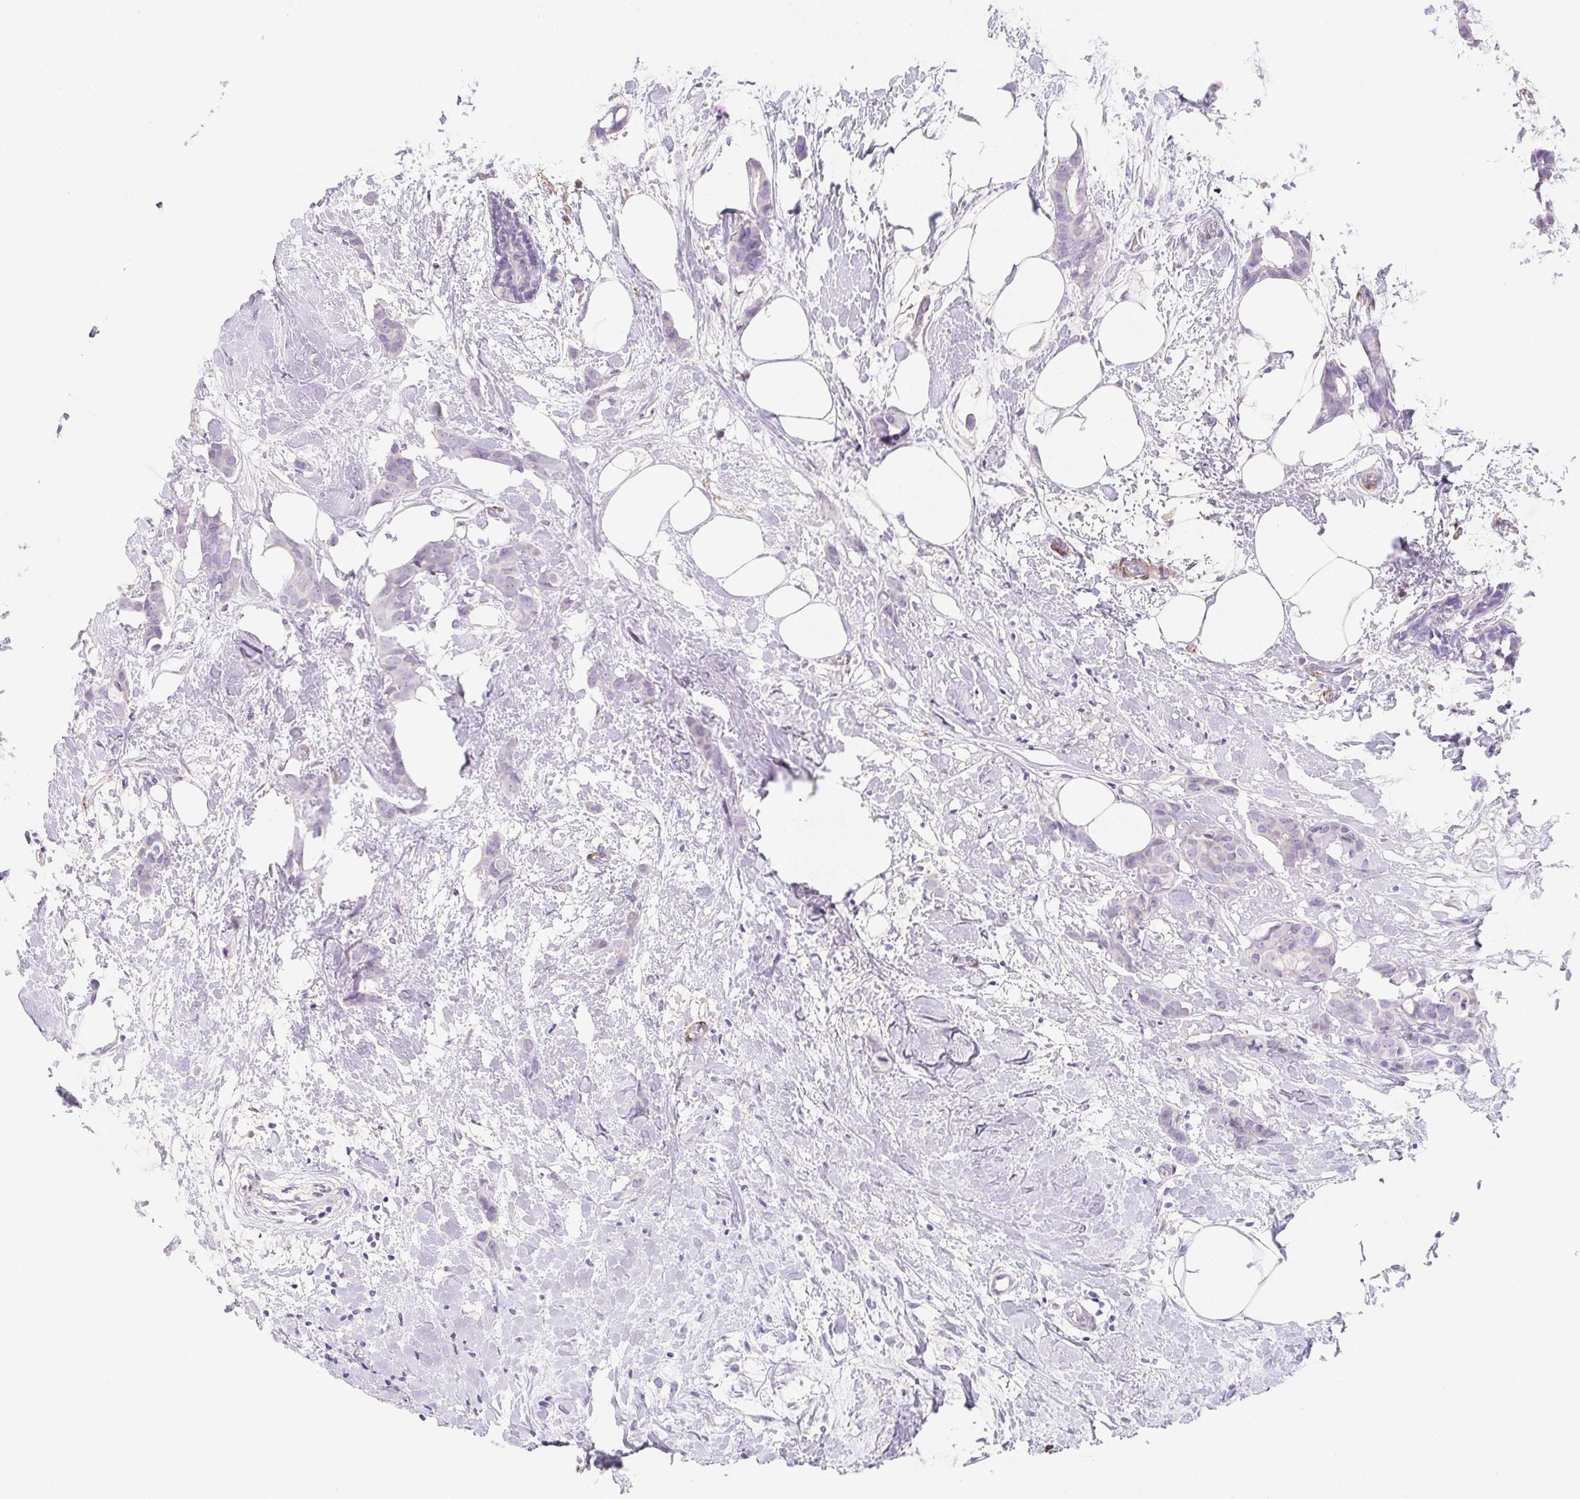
{"staining": {"intensity": "negative", "quantity": "none", "location": "none"}, "tissue": "breast cancer", "cell_type": "Tumor cells", "image_type": "cancer", "snomed": [{"axis": "morphology", "description": "Duct carcinoma"}, {"axis": "topography", "description": "Breast"}], "caption": "IHC of invasive ductal carcinoma (breast) demonstrates no expression in tumor cells.", "gene": "HRC", "patient": {"sex": "female", "age": 62}}